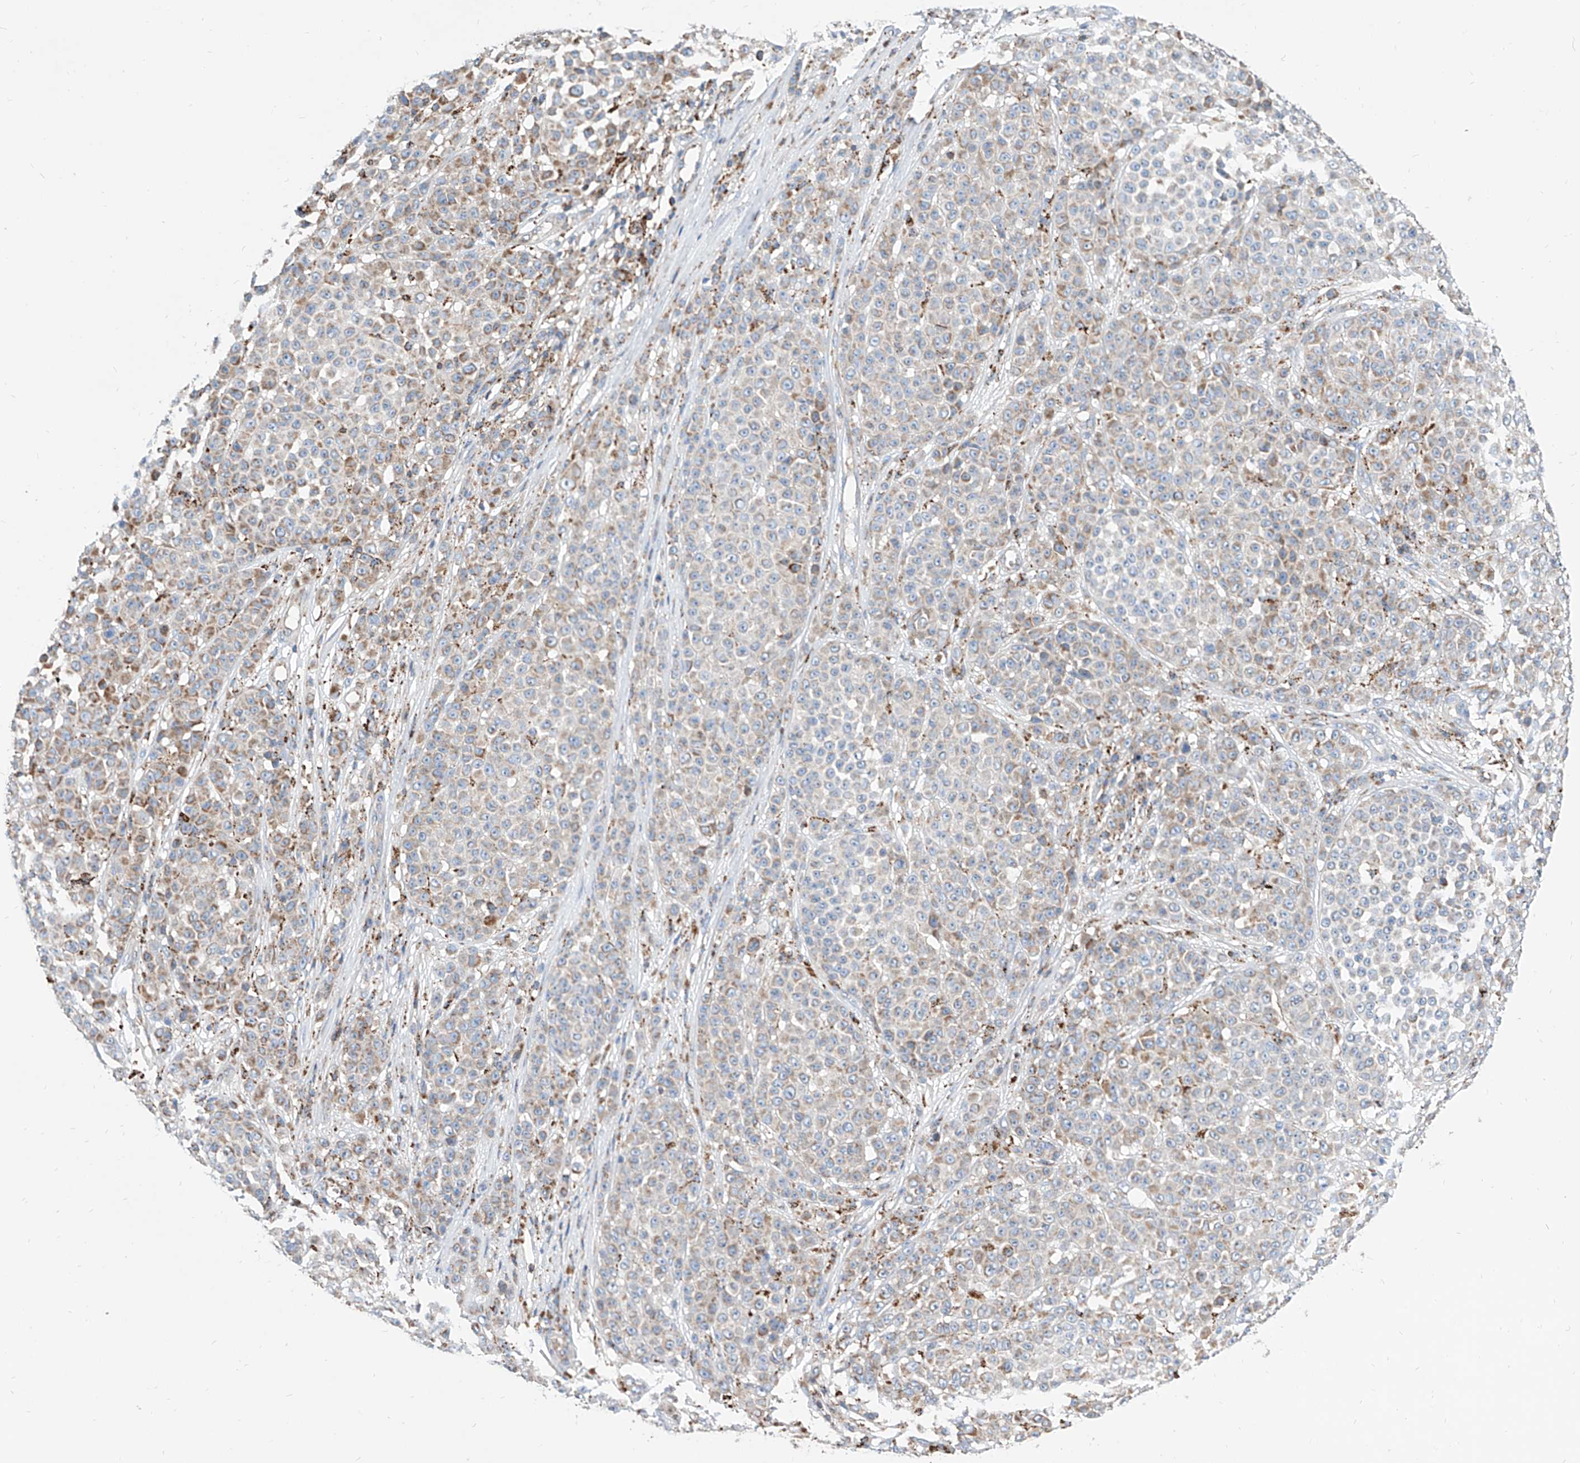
{"staining": {"intensity": "weak", "quantity": "25%-75%", "location": "cytoplasmic/membranous"}, "tissue": "melanoma", "cell_type": "Tumor cells", "image_type": "cancer", "snomed": [{"axis": "morphology", "description": "Malignant melanoma, NOS"}, {"axis": "topography", "description": "Skin"}], "caption": "Protein staining exhibits weak cytoplasmic/membranous staining in approximately 25%-75% of tumor cells in melanoma.", "gene": "CPNE5", "patient": {"sex": "female", "age": 94}}